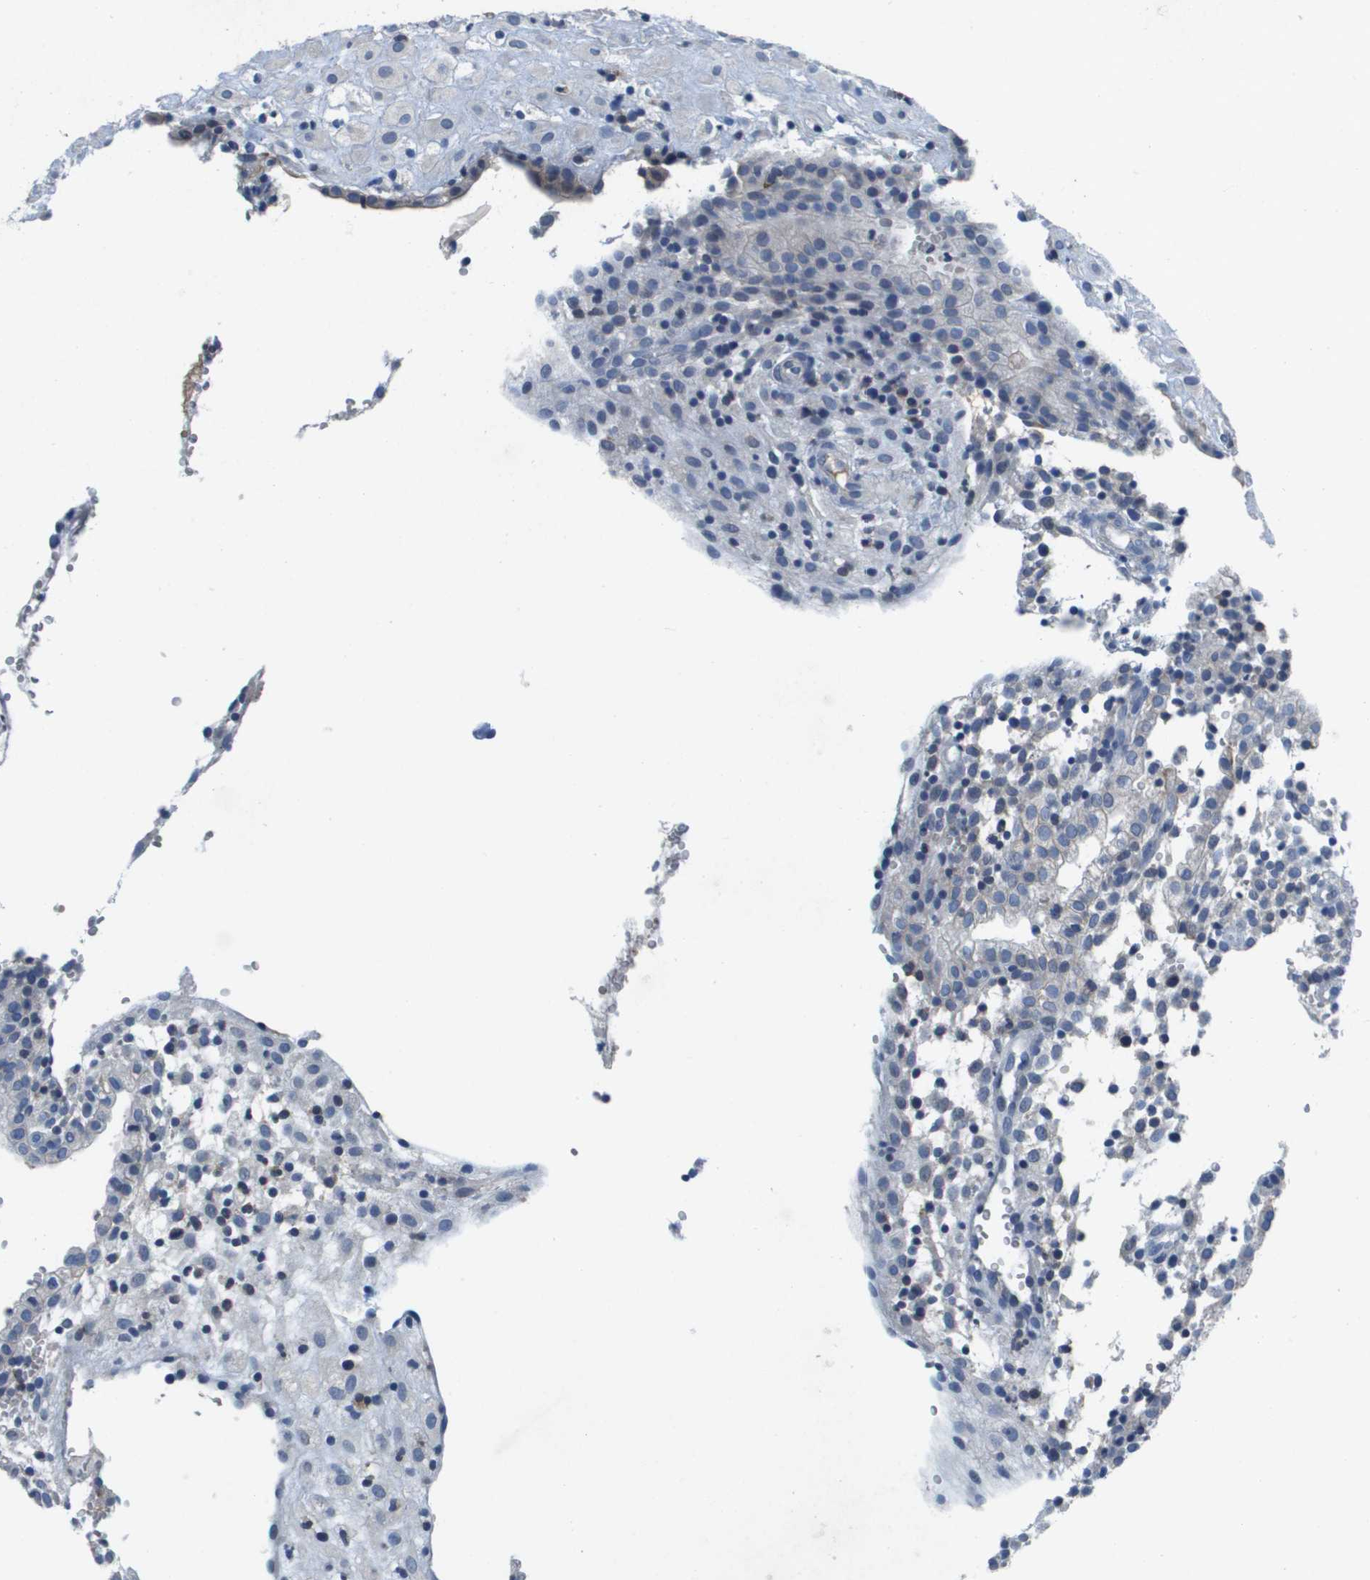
{"staining": {"intensity": "negative", "quantity": "none", "location": "none"}, "tissue": "placenta", "cell_type": "Decidual cells", "image_type": "normal", "snomed": [{"axis": "morphology", "description": "Normal tissue, NOS"}, {"axis": "topography", "description": "Placenta"}], "caption": "DAB immunohistochemical staining of normal human placenta shows no significant staining in decidual cells.", "gene": "NCS1", "patient": {"sex": "female", "age": 18}}